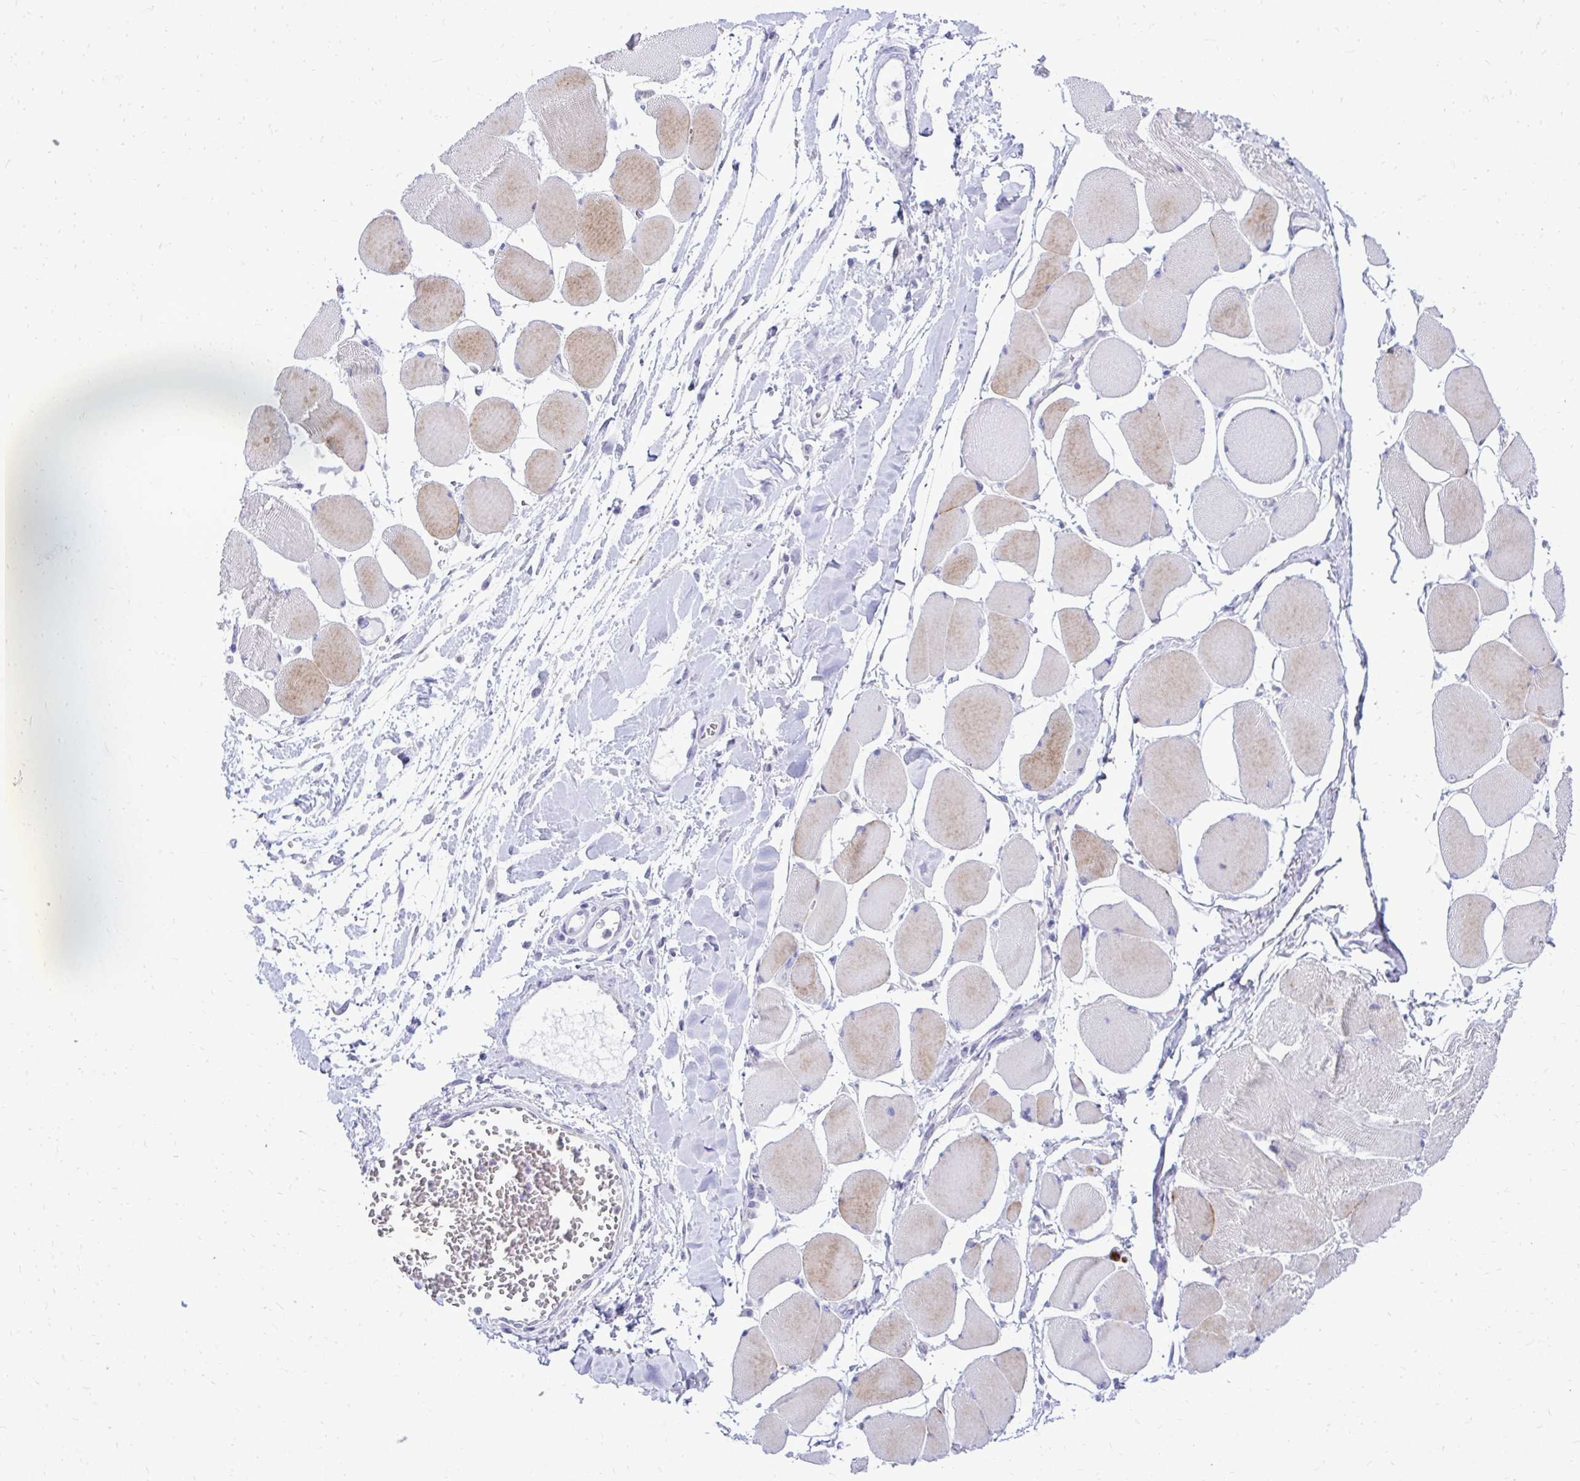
{"staining": {"intensity": "moderate", "quantity": "<25%", "location": "cytoplasmic/membranous"}, "tissue": "skeletal muscle", "cell_type": "Myocytes", "image_type": "normal", "snomed": [{"axis": "morphology", "description": "Normal tissue, NOS"}, {"axis": "topography", "description": "Skeletal muscle"}], "caption": "A photomicrograph showing moderate cytoplasmic/membranous expression in about <25% of myocytes in normal skeletal muscle, as visualized by brown immunohistochemical staining.", "gene": "ZSWIM9", "patient": {"sex": "female", "age": 75}}